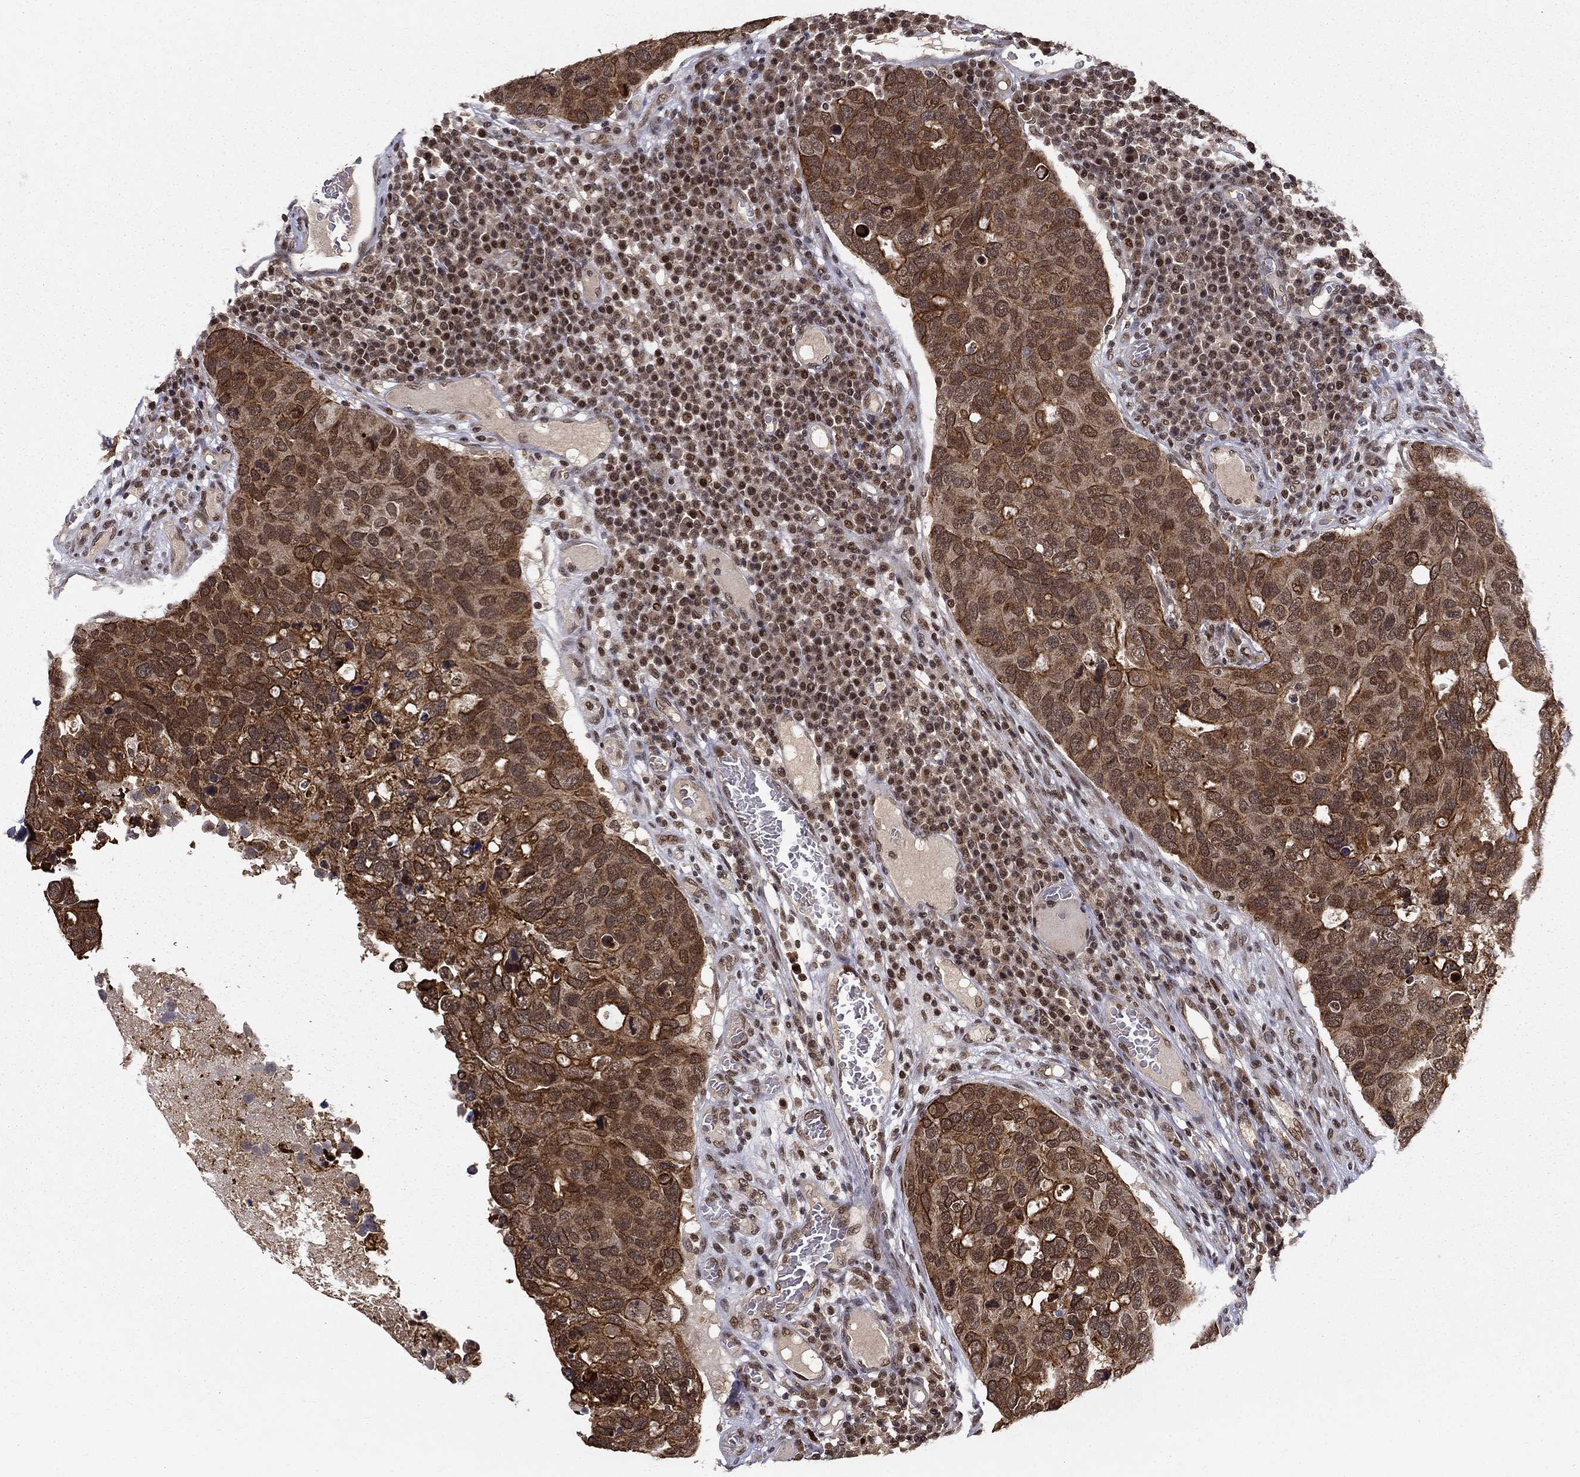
{"staining": {"intensity": "strong", "quantity": ">75%", "location": "cytoplasmic/membranous"}, "tissue": "breast cancer", "cell_type": "Tumor cells", "image_type": "cancer", "snomed": [{"axis": "morphology", "description": "Duct carcinoma"}, {"axis": "topography", "description": "Breast"}], "caption": "The immunohistochemical stain highlights strong cytoplasmic/membranous staining in tumor cells of breast invasive ductal carcinoma tissue.", "gene": "CDCA7L", "patient": {"sex": "female", "age": 83}}